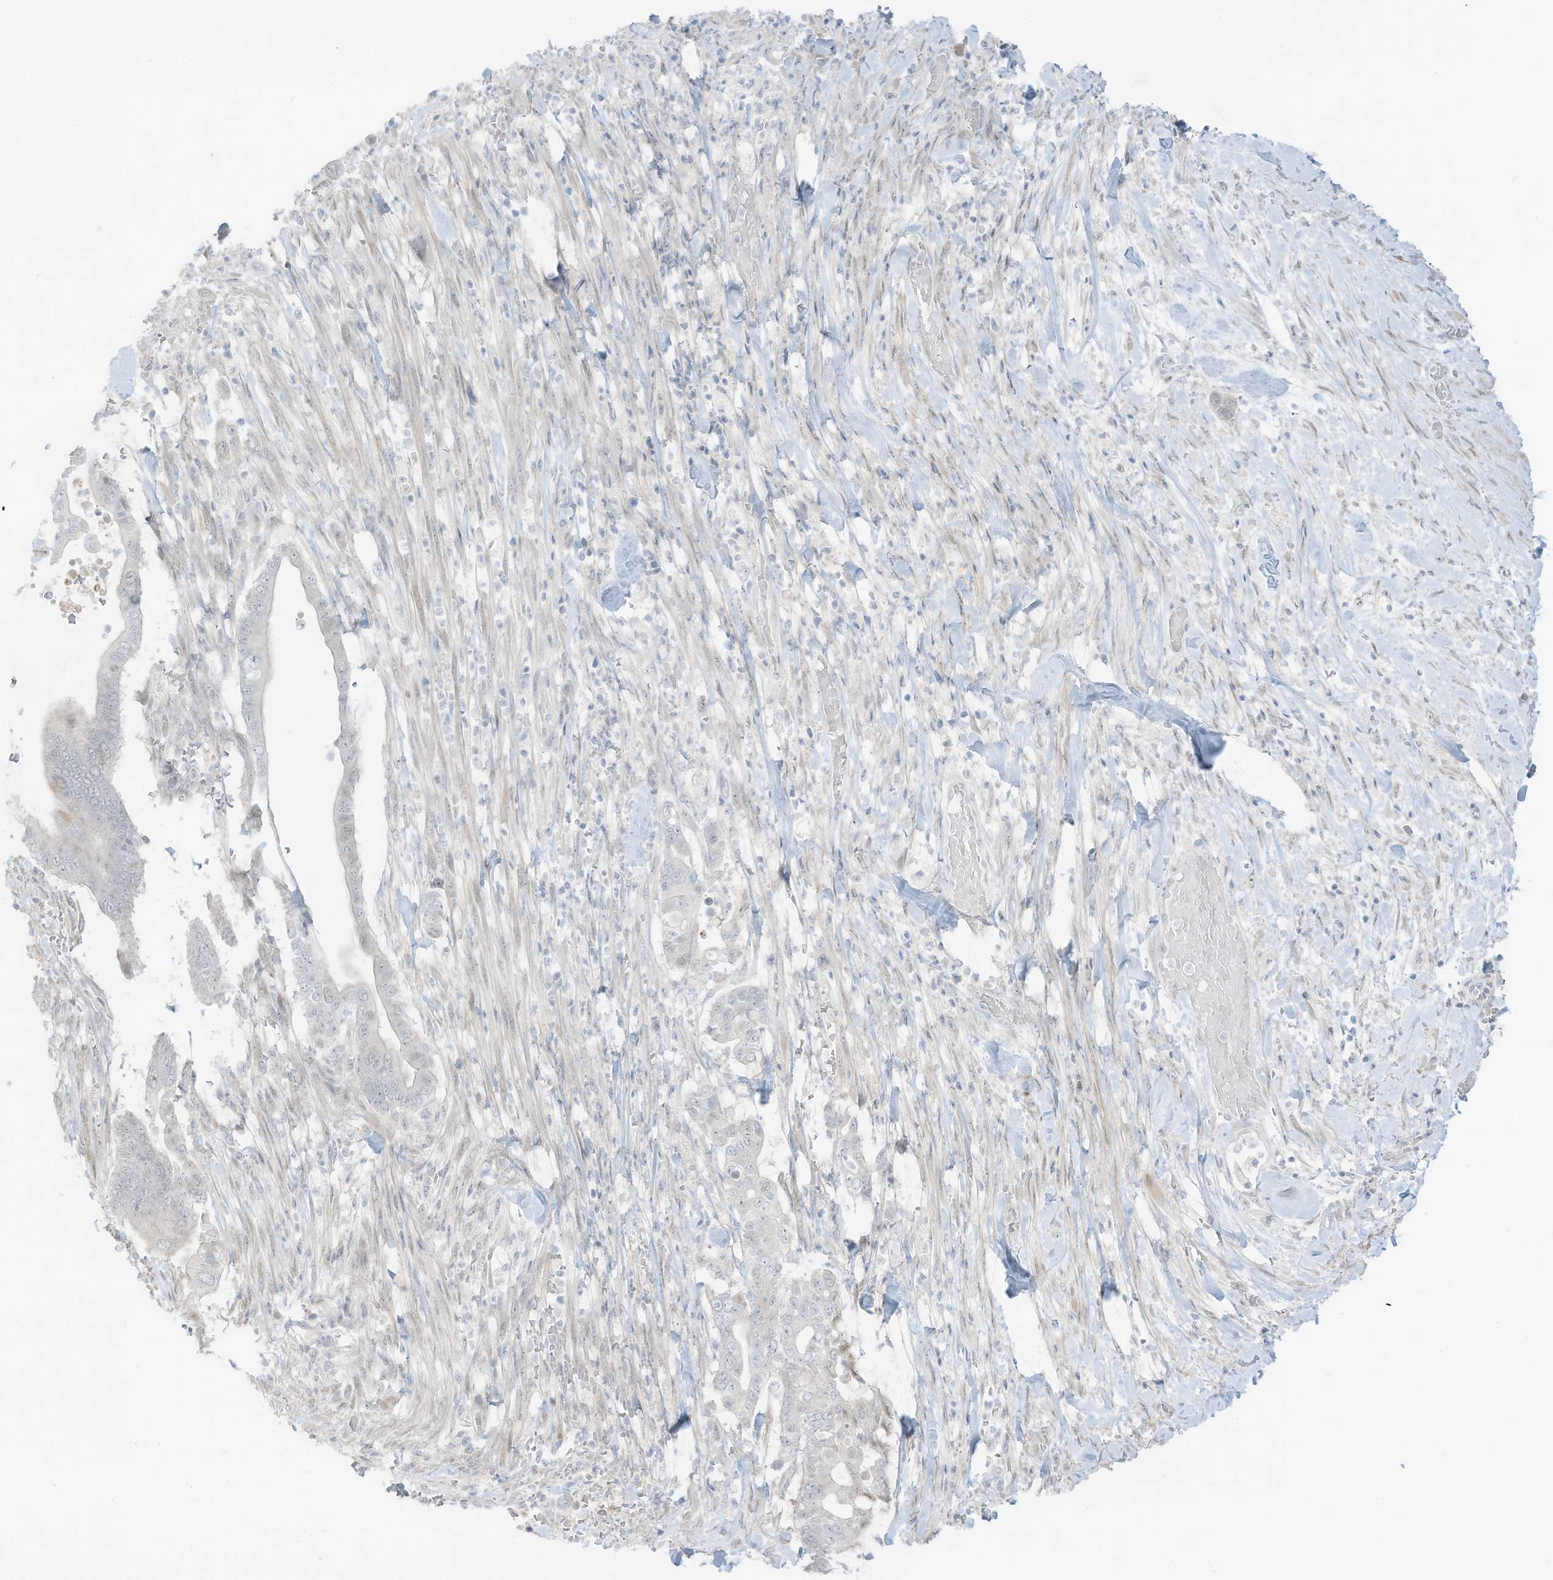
{"staining": {"intensity": "negative", "quantity": "none", "location": "none"}, "tissue": "pancreatic cancer", "cell_type": "Tumor cells", "image_type": "cancer", "snomed": [{"axis": "morphology", "description": "Adenocarcinoma, NOS"}, {"axis": "topography", "description": "Pancreas"}], "caption": "Protein analysis of pancreatic cancer demonstrates no significant expression in tumor cells.", "gene": "ASPRV1", "patient": {"sex": "male", "age": 68}}